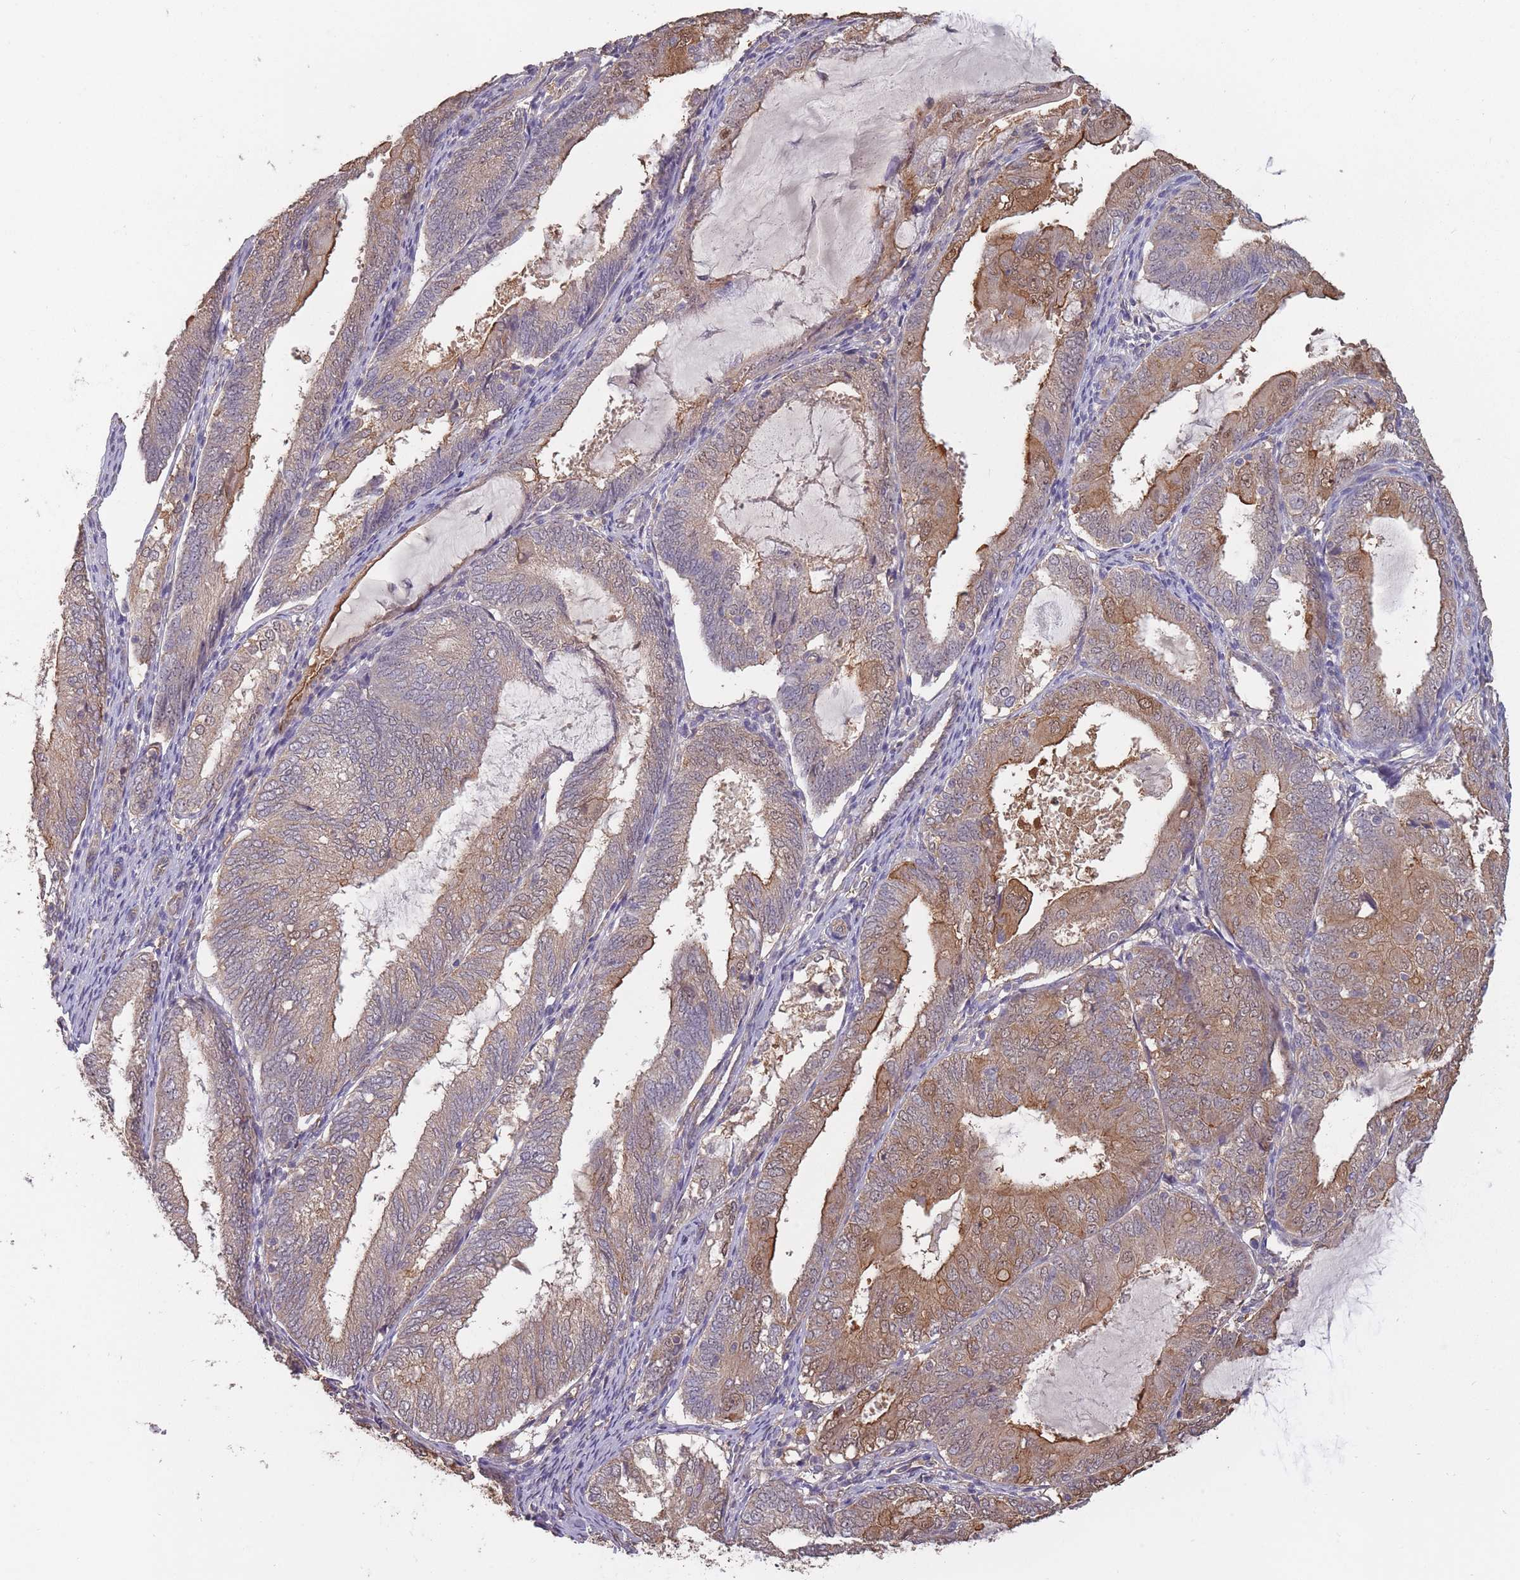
{"staining": {"intensity": "moderate", "quantity": "25%-75%", "location": "cytoplasmic/membranous"}, "tissue": "endometrial cancer", "cell_type": "Tumor cells", "image_type": "cancer", "snomed": [{"axis": "morphology", "description": "Adenocarcinoma, NOS"}, {"axis": "topography", "description": "Endometrium"}], "caption": "This image displays endometrial adenocarcinoma stained with immunohistochemistry to label a protein in brown. The cytoplasmic/membranous of tumor cells show moderate positivity for the protein. Nuclei are counter-stained blue.", "gene": "KIAA1755", "patient": {"sex": "female", "age": 81}}